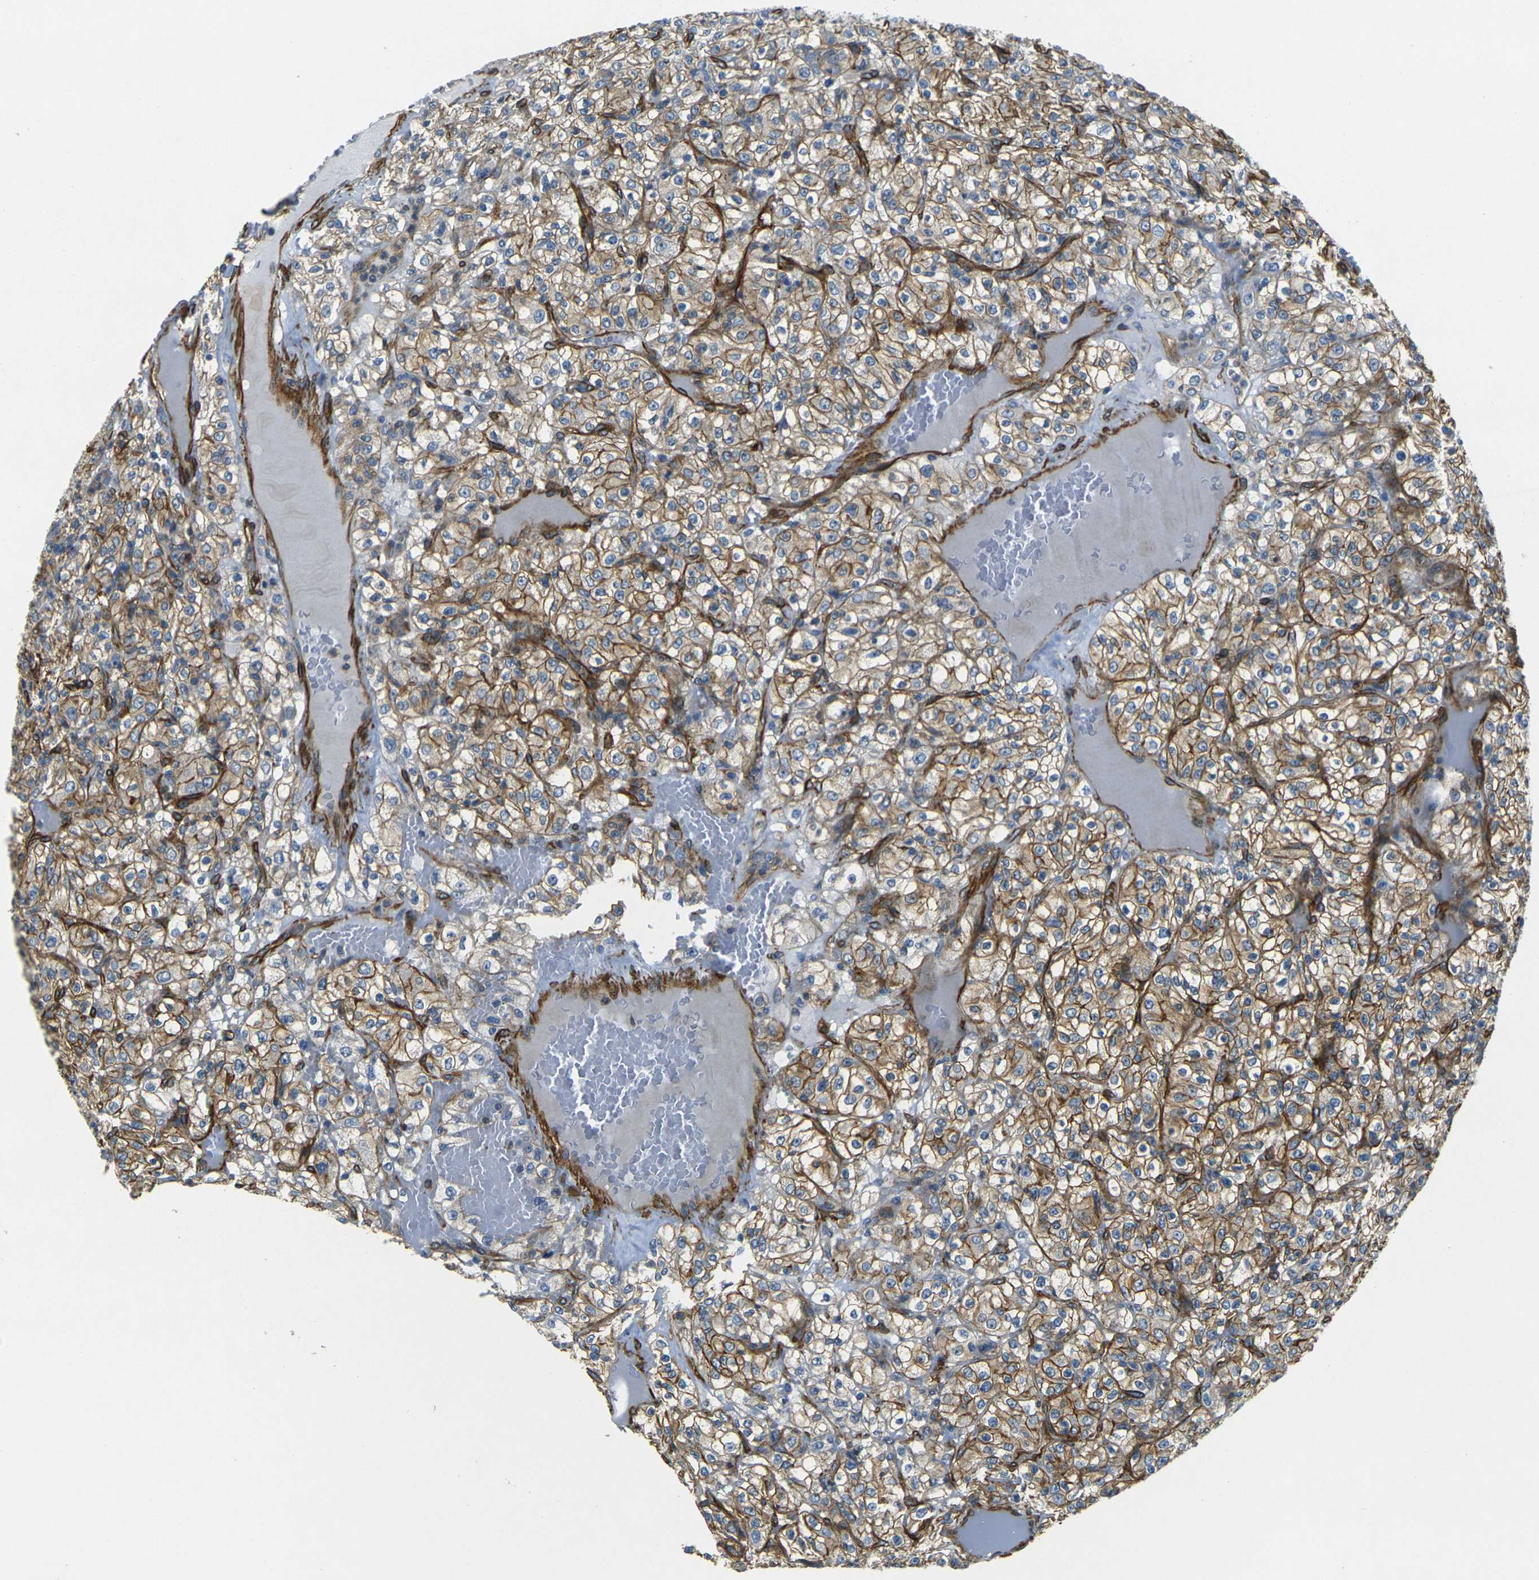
{"staining": {"intensity": "moderate", "quantity": ">75%", "location": "cytoplasmic/membranous"}, "tissue": "renal cancer", "cell_type": "Tumor cells", "image_type": "cancer", "snomed": [{"axis": "morphology", "description": "Normal tissue, NOS"}, {"axis": "morphology", "description": "Adenocarcinoma, NOS"}, {"axis": "topography", "description": "Kidney"}], "caption": "There is medium levels of moderate cytoplasmic/membranous positivity in tumor cells of renal adenocarcinoma, as demonstrated by immunohistochemical staining (brown color).", "gene": "EPHA7", "patient": {"sex": "female", "age": 72}}